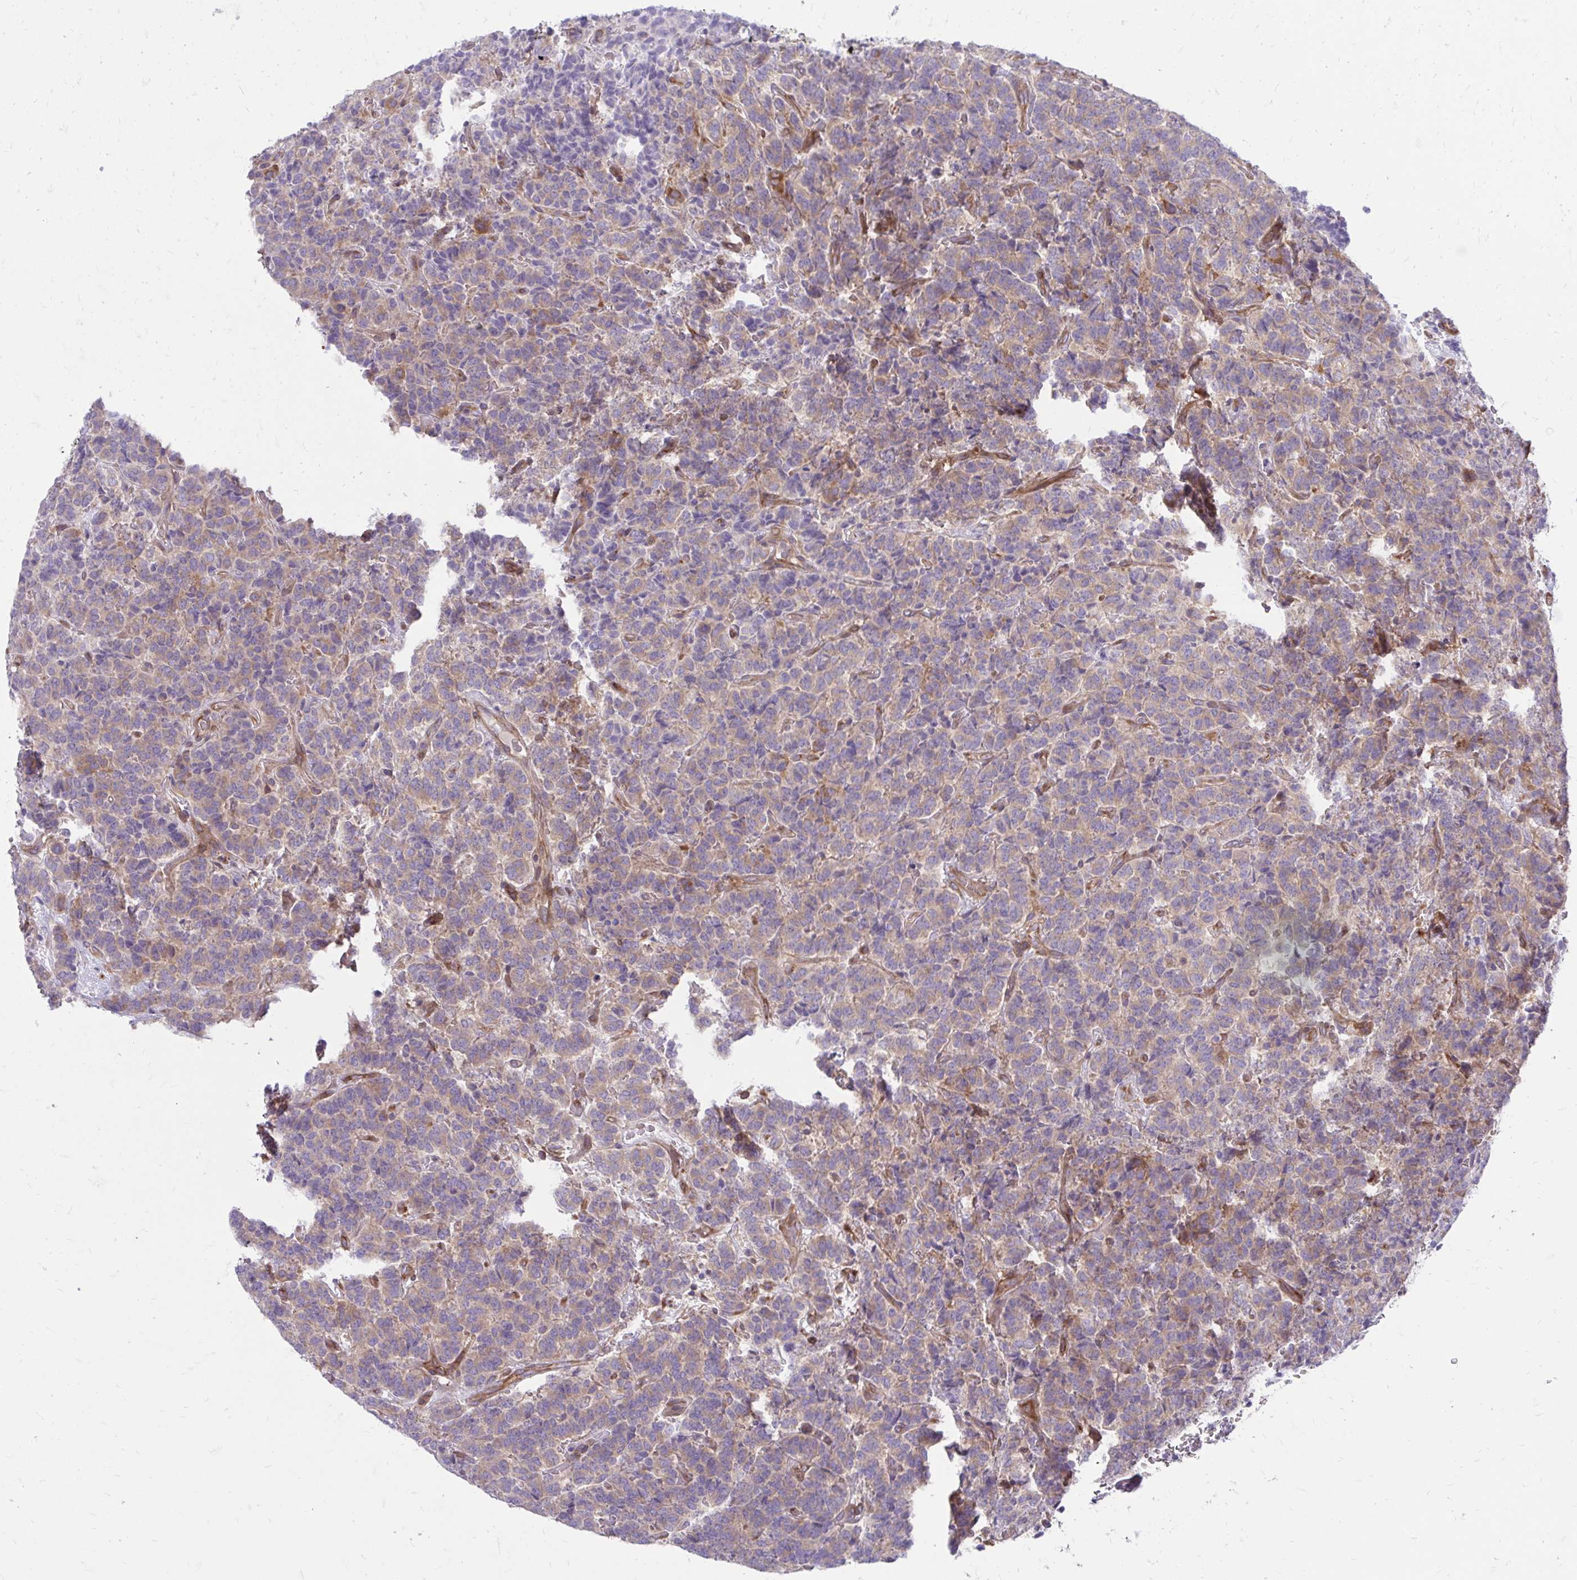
{"staining": {"intensity": "weak", "quantity": "25%-75%", "location": "cytoplasmic/membranous"}, "tissue": "carcinoid", "cell_type": "Tumor cells", "image_type": "cancer", "snomed": [{"axis": "morphology", "description": "Carcinoid, malignant, NOS"}, {"axis": "topography", "description": "Pancreas"}], "caption": "Immunohistochemical staining of carcinoid reveals low levels of weak cytoplasmic/membranous protein positivity in about 25%-75% of tumor cells.", "gene": "ASAP1", "patient": {"sex": "male", "age": 36}}